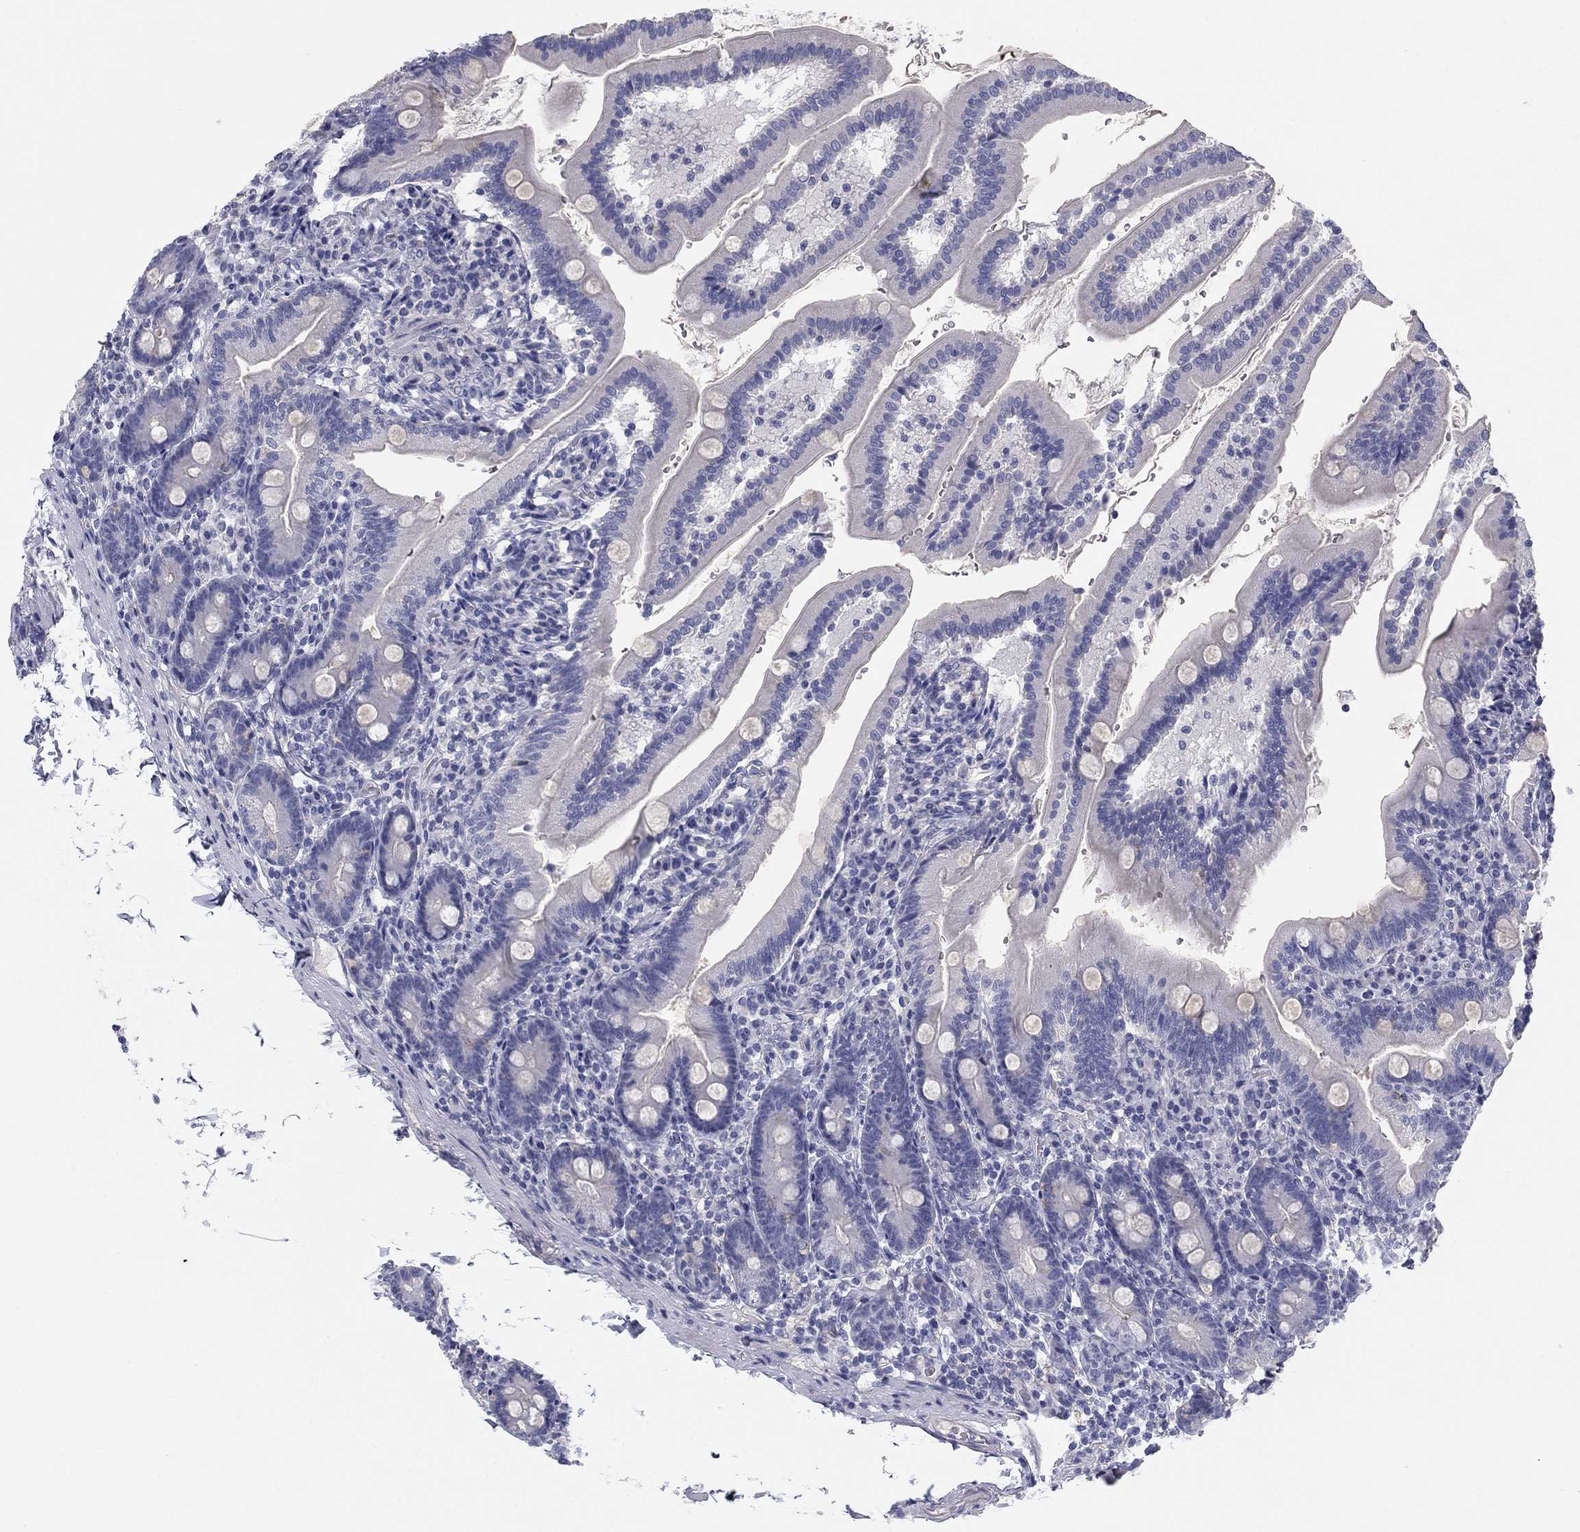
{"staining": {"intensity": "negative", "quantity": "none", "location": "none"}, "tissue": "duodenum", "cell_type": "Glandular cells", "image_type": "normal", "snomed": [{"axis": "morphology", "description": "Normal tissue, NOS"}, {"axis": "topography", "description": "Duodenum"}], "caption": "Immunohistochemistry of unremarkable human duodenum exhibits no expression in glandular cells. (DAB (3,3'-diaminobenzidine) IHC, high magnification).", "gene": "SEPTIN3", "patient": {"sex": "female", "age": 67}}